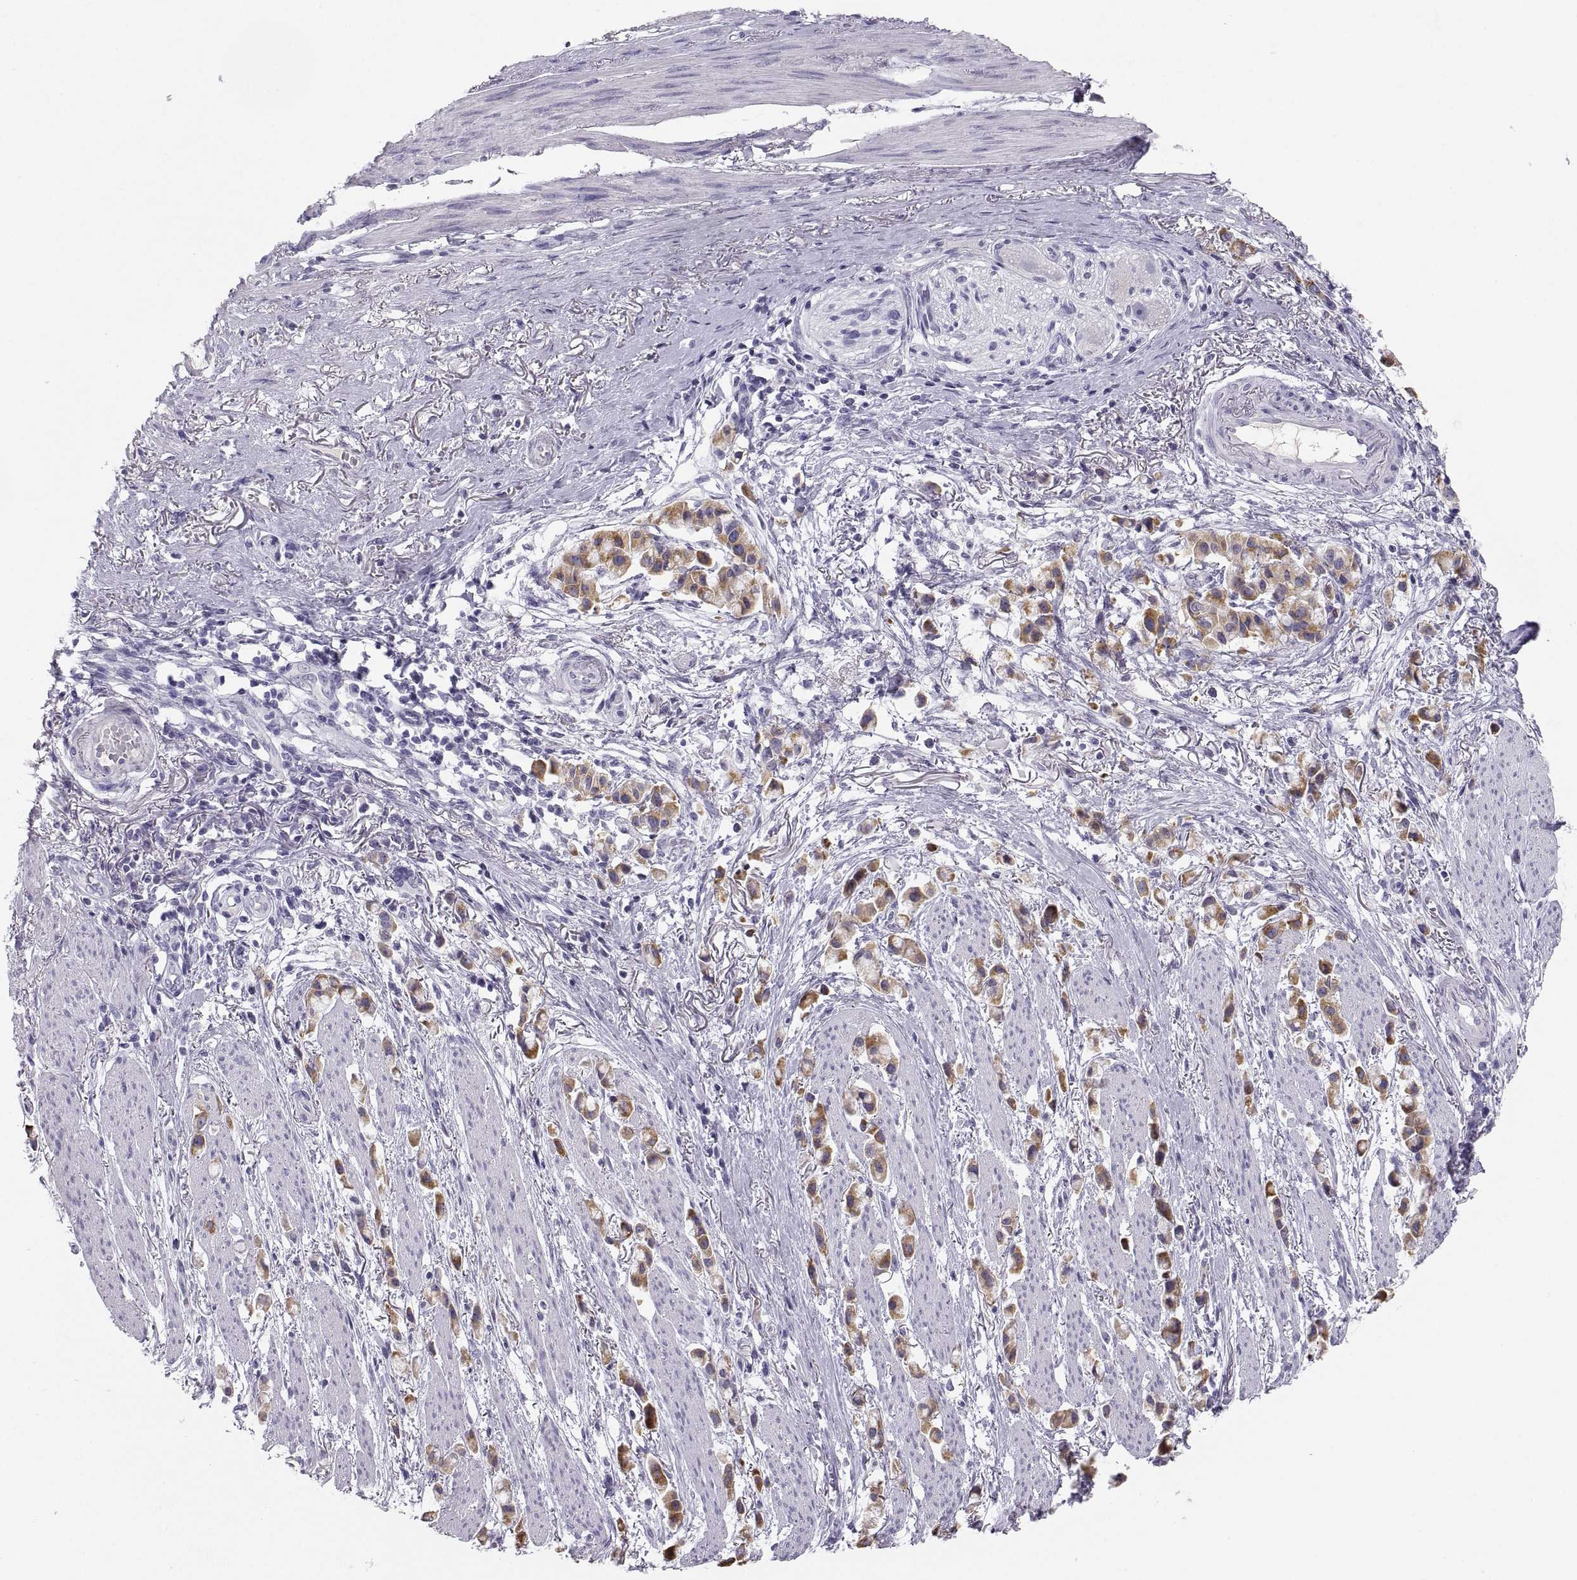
{"staining": {"intensity": "strong", "quantity": "25%-75%", "location": "cytoplasmic/membranous"}, "tissue": "stomach cancer", "cell_type": "Tumor cells", "image_type": "cancer", "snomed": [{"axis": "morphology", "description": "Adenocarcinoma, NOS"}, {"axis": "topography", "description": "Stomach"}], "caption": "A high-resolution image shows immunohistochemistry (IHC) staining of stomach cancer (adenocarcinoma), which displays strong cytoplasmic/membranous staining in approximately 25%-75% of tumor cells.", "gene": "MAGEB2", "patient": {"sex": "female", "age": 81}}